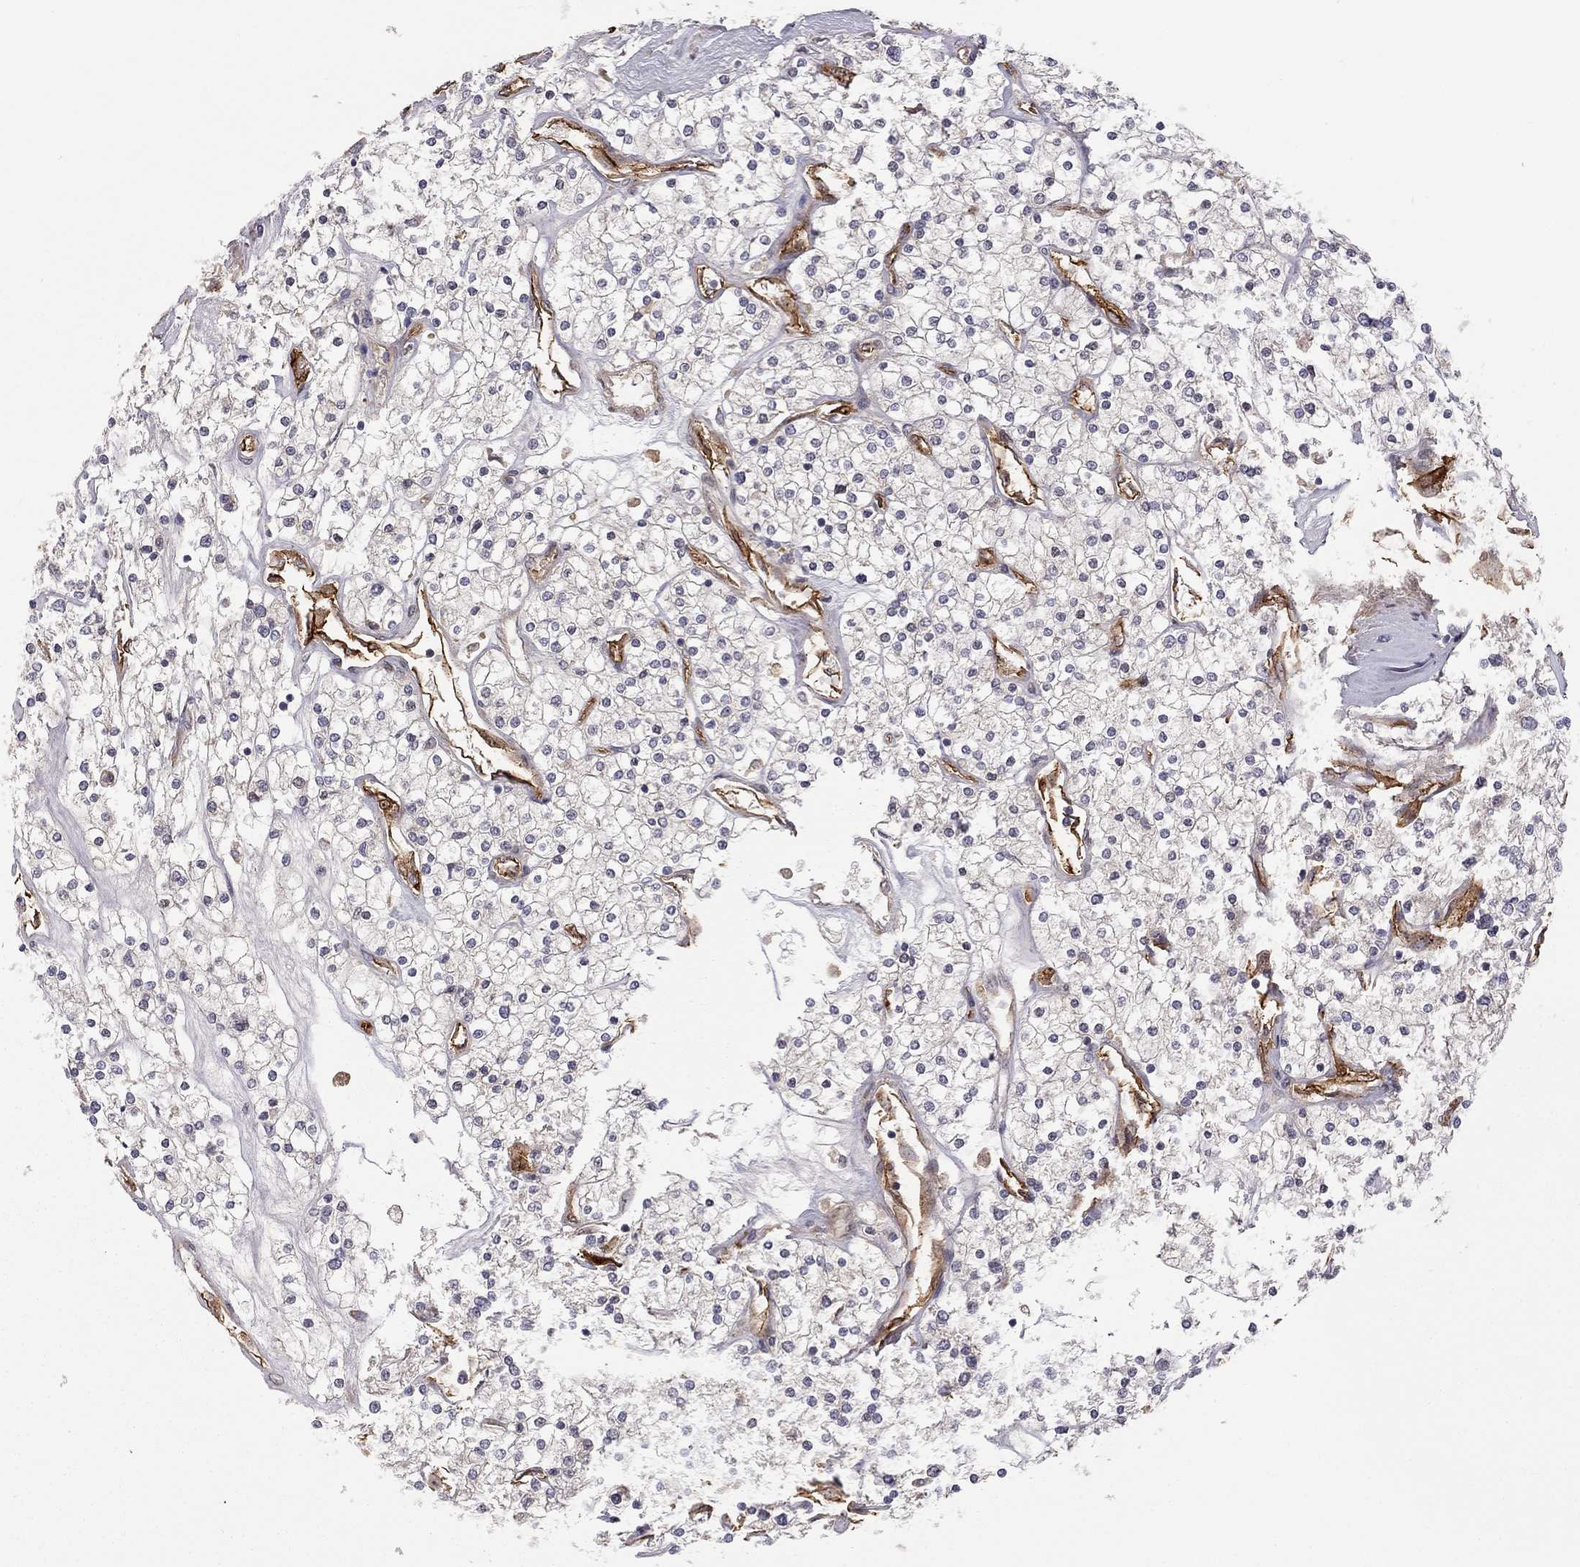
{"staining": {"intensity": "negative", "quantity": "none", "location": "none"}, "tissue": "renal cancer", "cell_type": "Tumor cells", "image_type": "cancer", "snomed": [{"axis": "morphology", "description": "Adenocarcinoma, NOS"}, {"axis": "topography", "description": "Kidney"}], "caption": "High magnification brightfield microscopy of adenocarcinoma (renal) stained with DAB (brown) and counterstained with hematoxylin (blue): tumor cells show no significant positivity. (DAB immunohistochemistry (IHC), high magnification).", "gene": "EXOC3L2", "patient": {"sex": "male", "age": 80}}